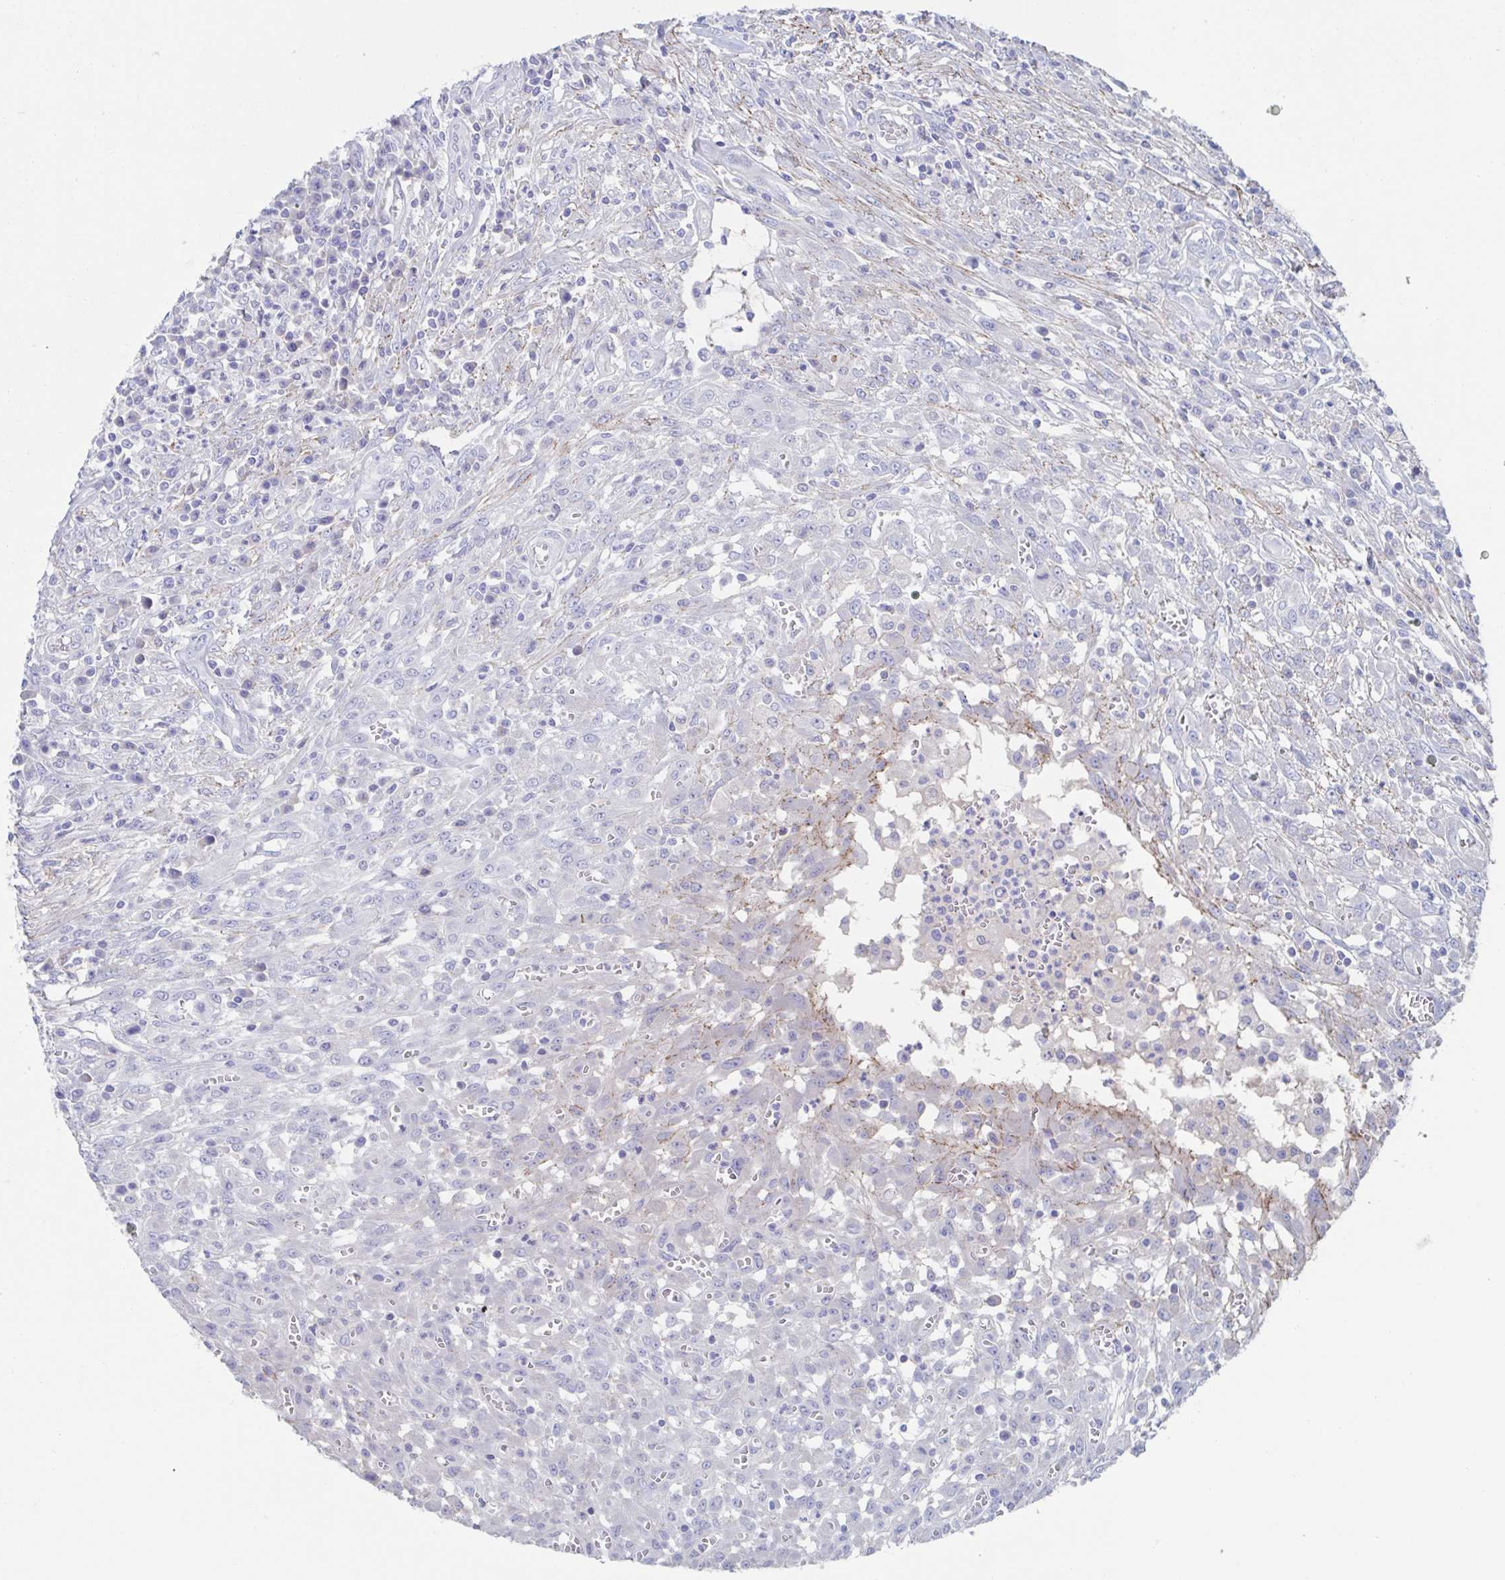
{"staining": {"intensity": "weak", "quantity": "<25%", "location": "cytoplasmic/membranous"}, "tissue": "colorectal cancer", "cell_type": "Tumor cells", "image_type": "cancer", "snomed": [{"axis": "morphology", "description": "Adenocarcinoma, NOS"}, {"axis": "topography", "description": "Colon"}], "caption": "An immunohistochemistry (IHC) histopathology image of colorectal cancer is shown. There is no staining in tumor cells of colorectal cancer.", "gene": "CDH2", "patient": {"sex": "male", "age": 65}}